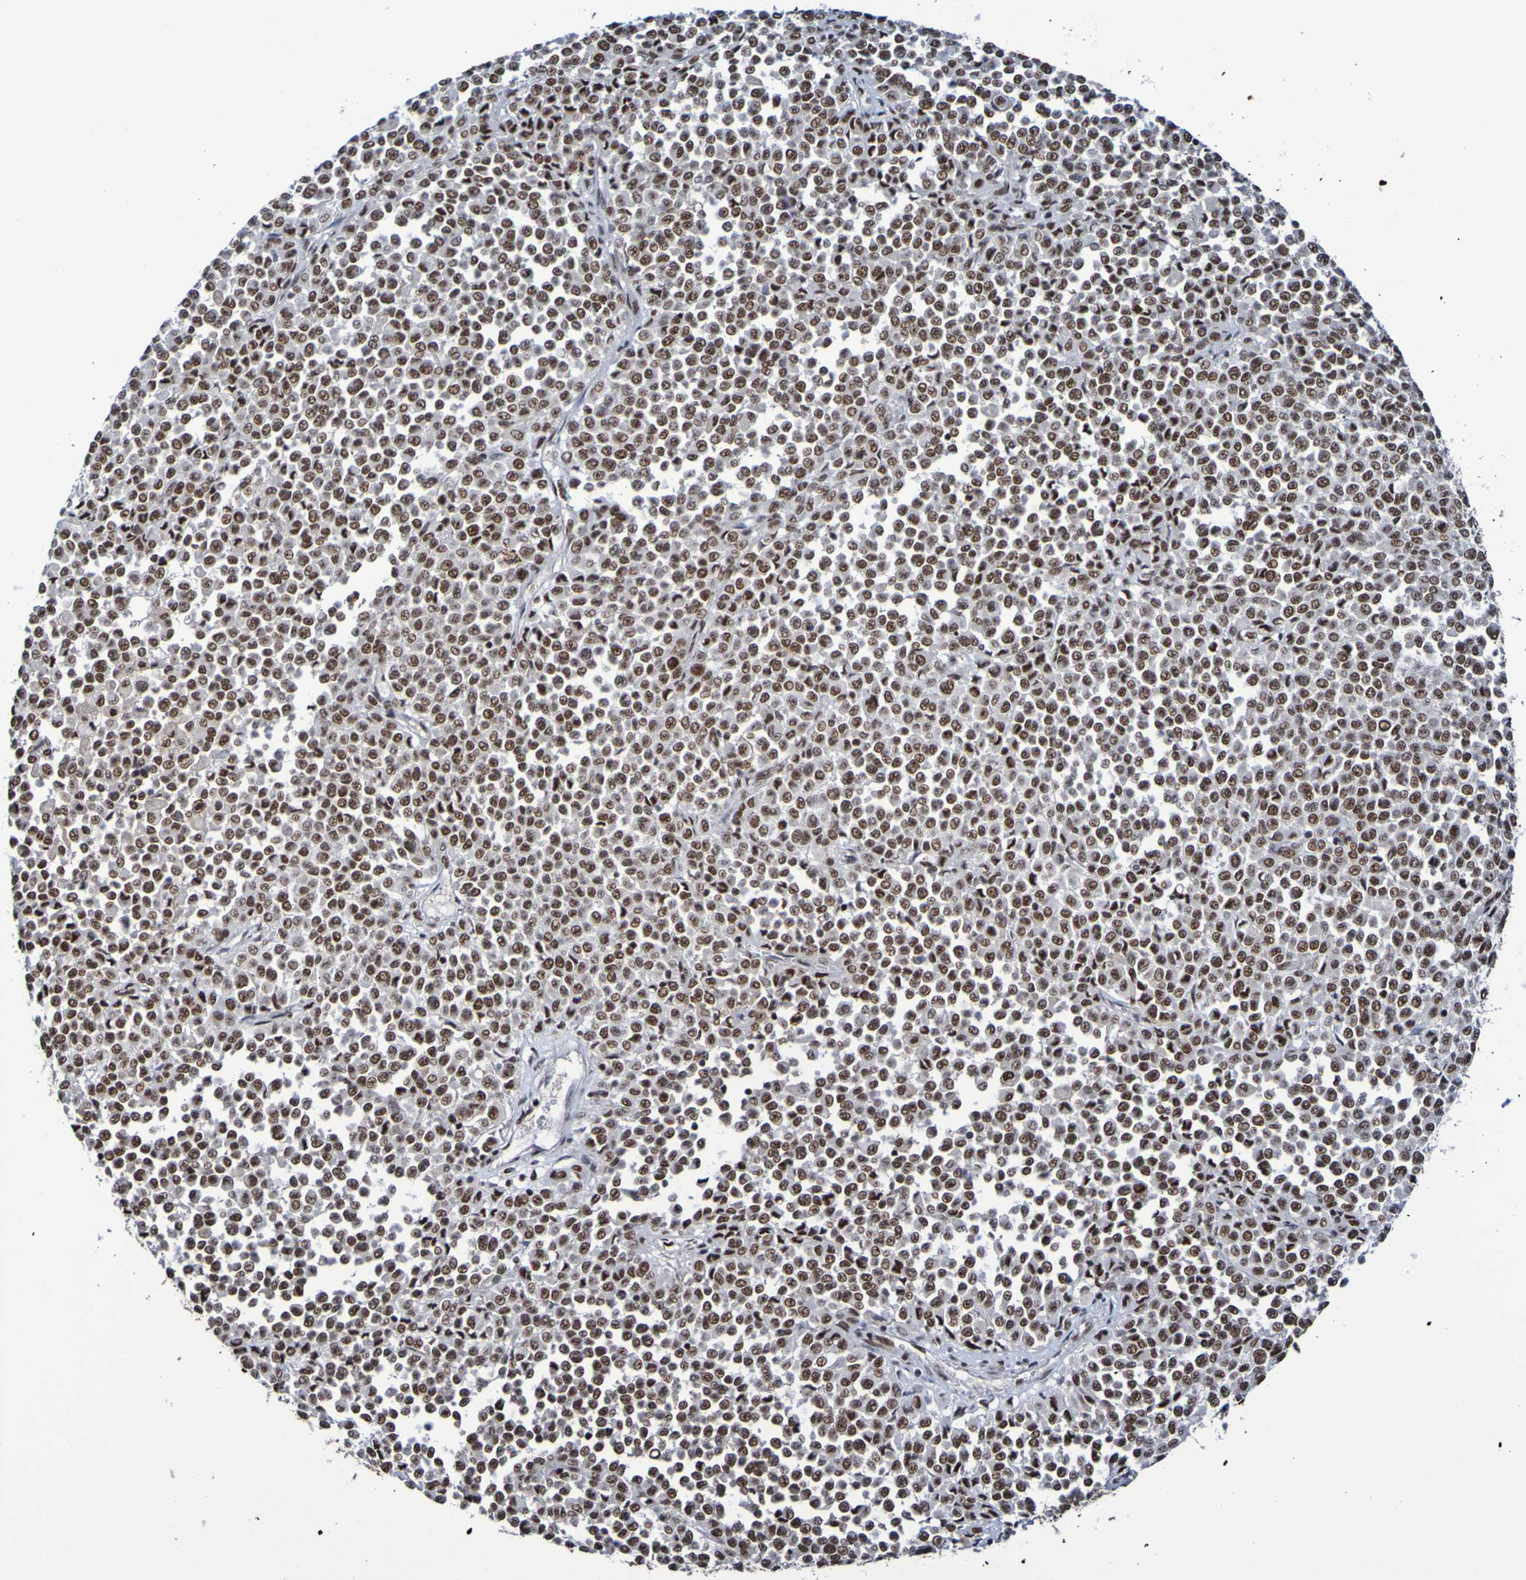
{"staining": {"intensity": "strong", "quantity": ">75%", "location": "nuclear"}, "tissue": "melanoma", "cell_type": "Tumor cells", "image_type": "cancer", "snomed": [{"axis": "morphology", "description": "Malignant melanoma, Metastatic site"}, {"axis": "topography", "description": "Pancreas"}], "caption": "DAB immunohistochemical staining of malignant melanoma (metastatic site) shows strong nuclear protein positivity in about >75% of tumor cells.", "gene": "CDC5L", "patient": {"sex": "female", "age": 30}}